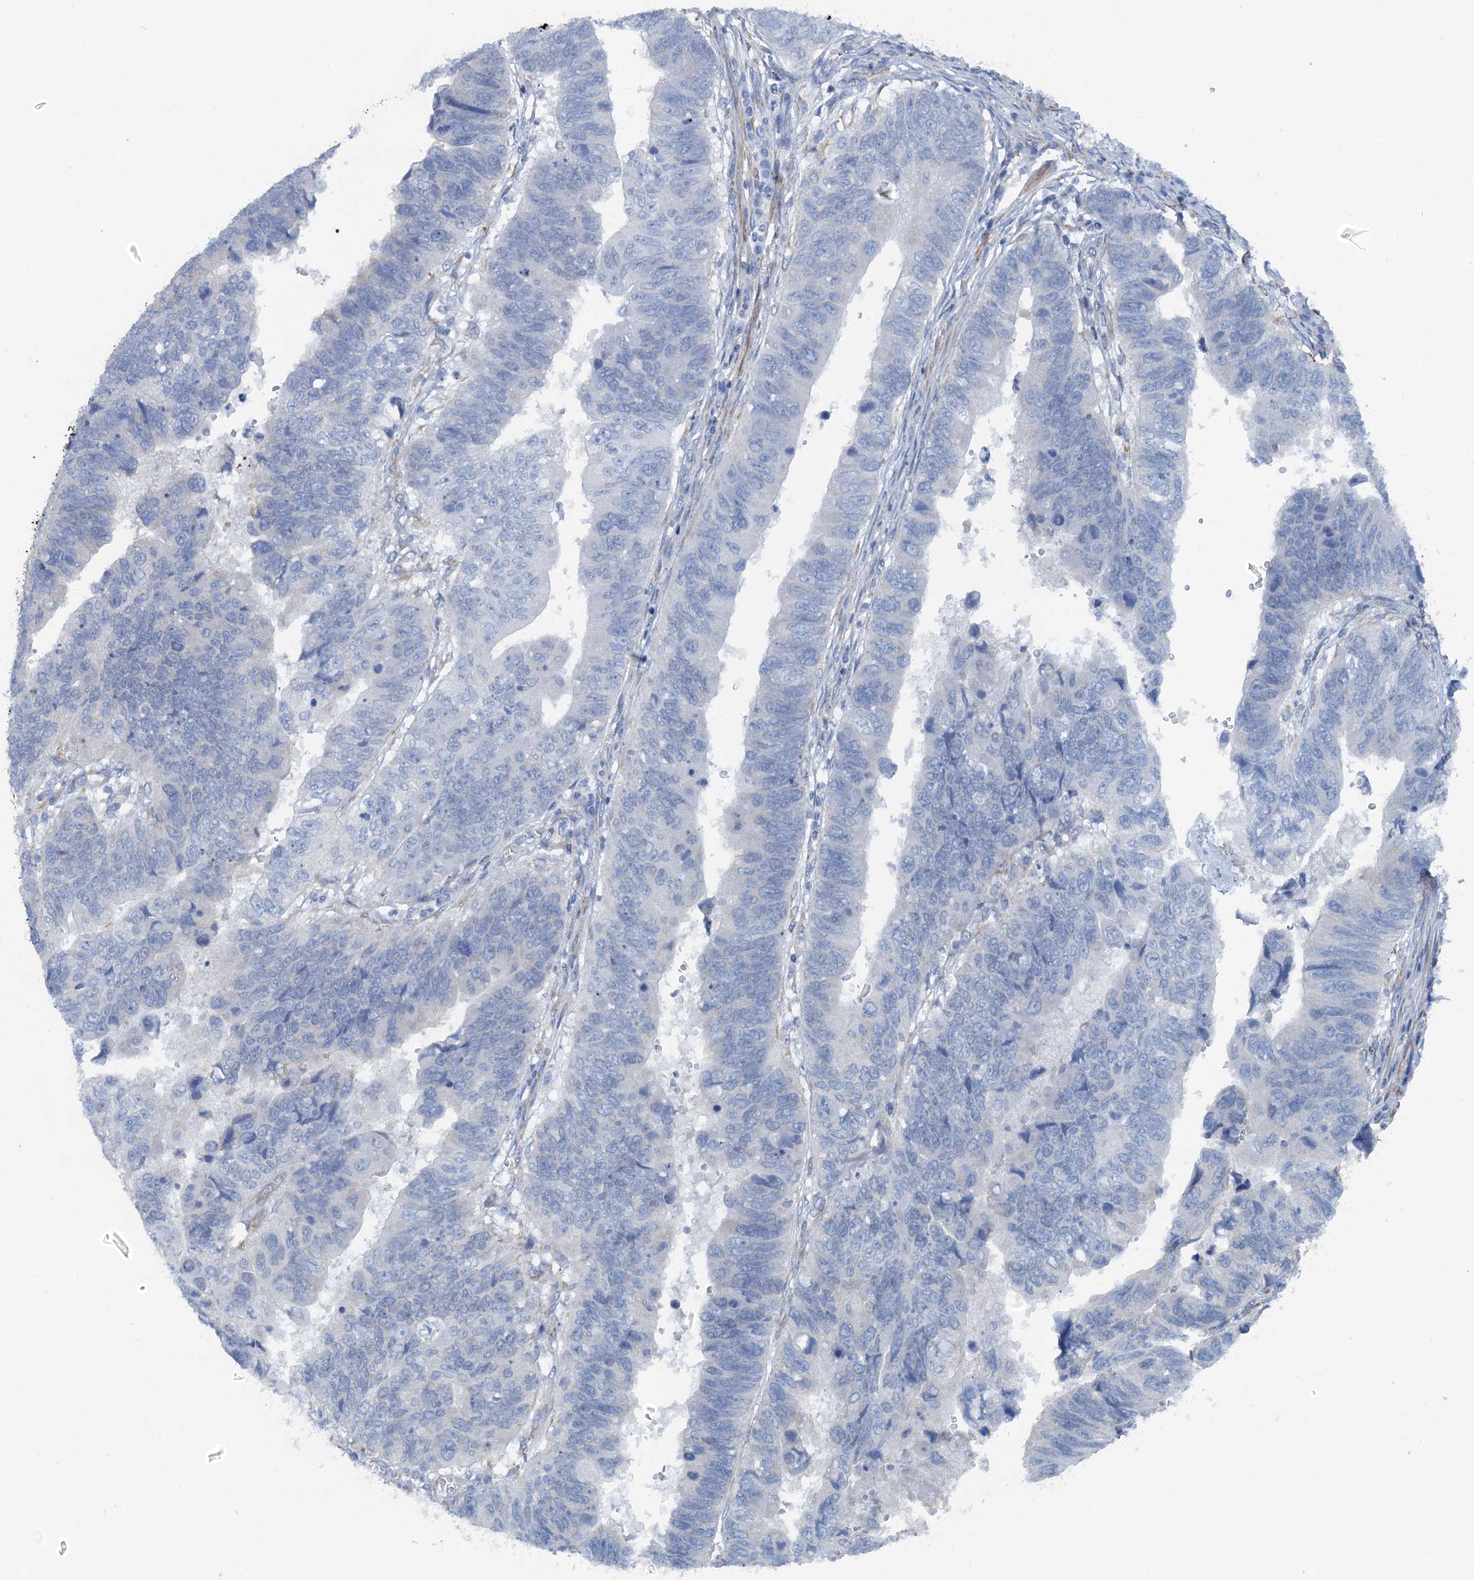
{"staining": {"intensity": "negative", "quantity": "none", "location": "none"}, "tissue": "stomach cancer", "cell_type": "Tumor cells", "image_type": "cancer", "snomed": [{"axis": "morphology", "description": "Adenocarcinoma, NOS"}, {"axis": "topography", "description": "Stomach"}], "caption": "High power microscopy micrograph of an IHC micrograph of stomach cancer, revealing no significant positivity in tumor cells. The staining is performed using DAB brown chromogen with nuclei counter-stained in using hematoxylin.", "gene": "POGLUT3", "patient": {"sex": "male", "age": 59}}